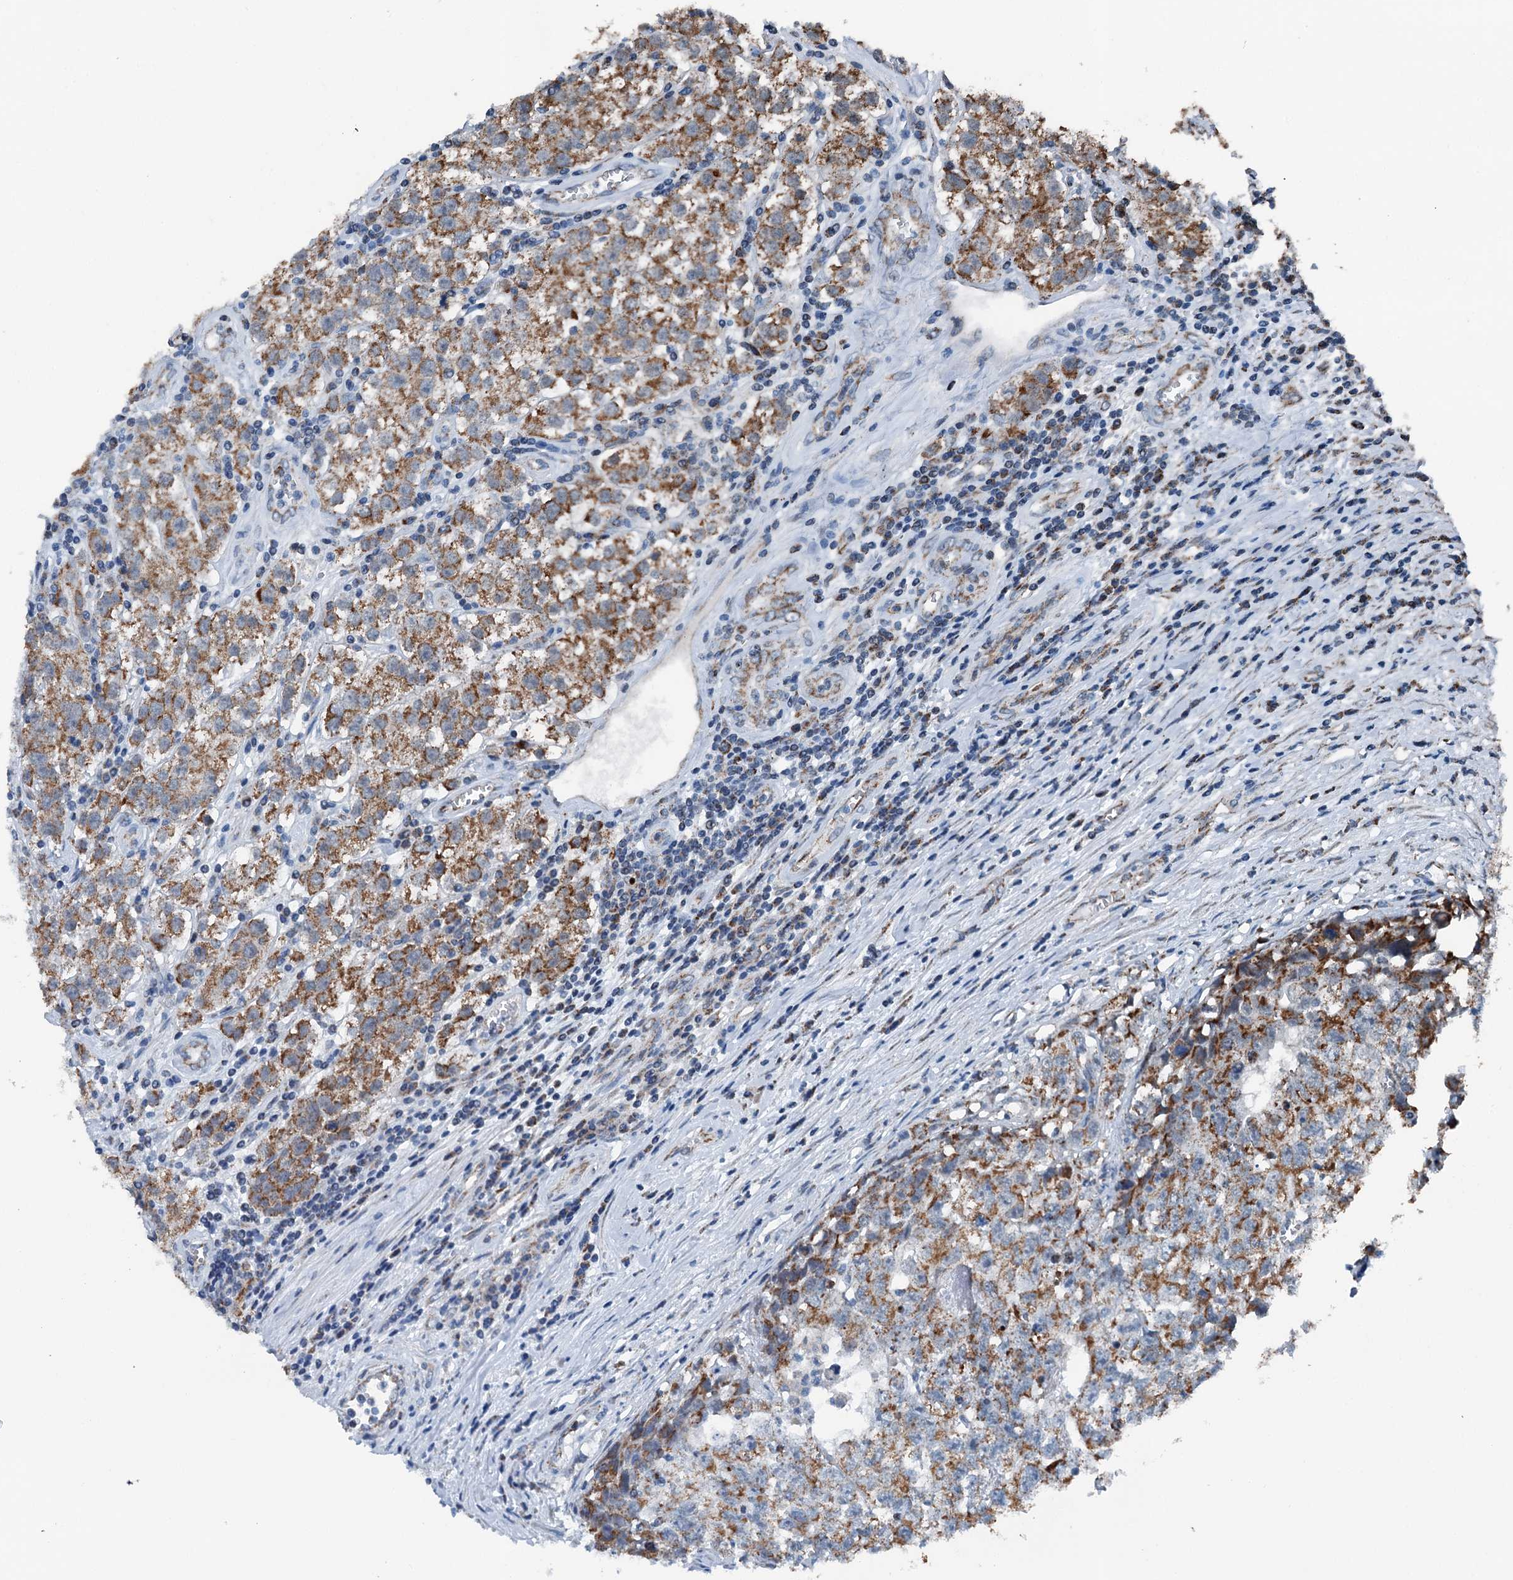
{"staining": {"intensity": "moderate", "quantity": ">75%", "location": "cytoplasmic/membranous"}, "tissue": "testis cancer", "cell_type": "Tumor cells", "image_type": "cancer", "snomed": [{"axis": "morphology", "description": "Seminoma, NOS"}, {"axis": "morphology", "description": "Carcinoma, Embryonal, NOS"}, {"axis": "topography", "description": "Testis"}], "caption": "Protein analysis of testis embryonal carcinoma tissue exhibits moderate cytoplasmic/membranous positivity in approximately >75% of tumor cells.", "gene": "TRPT1", "patient": {"sex": "male", "age": 43}}